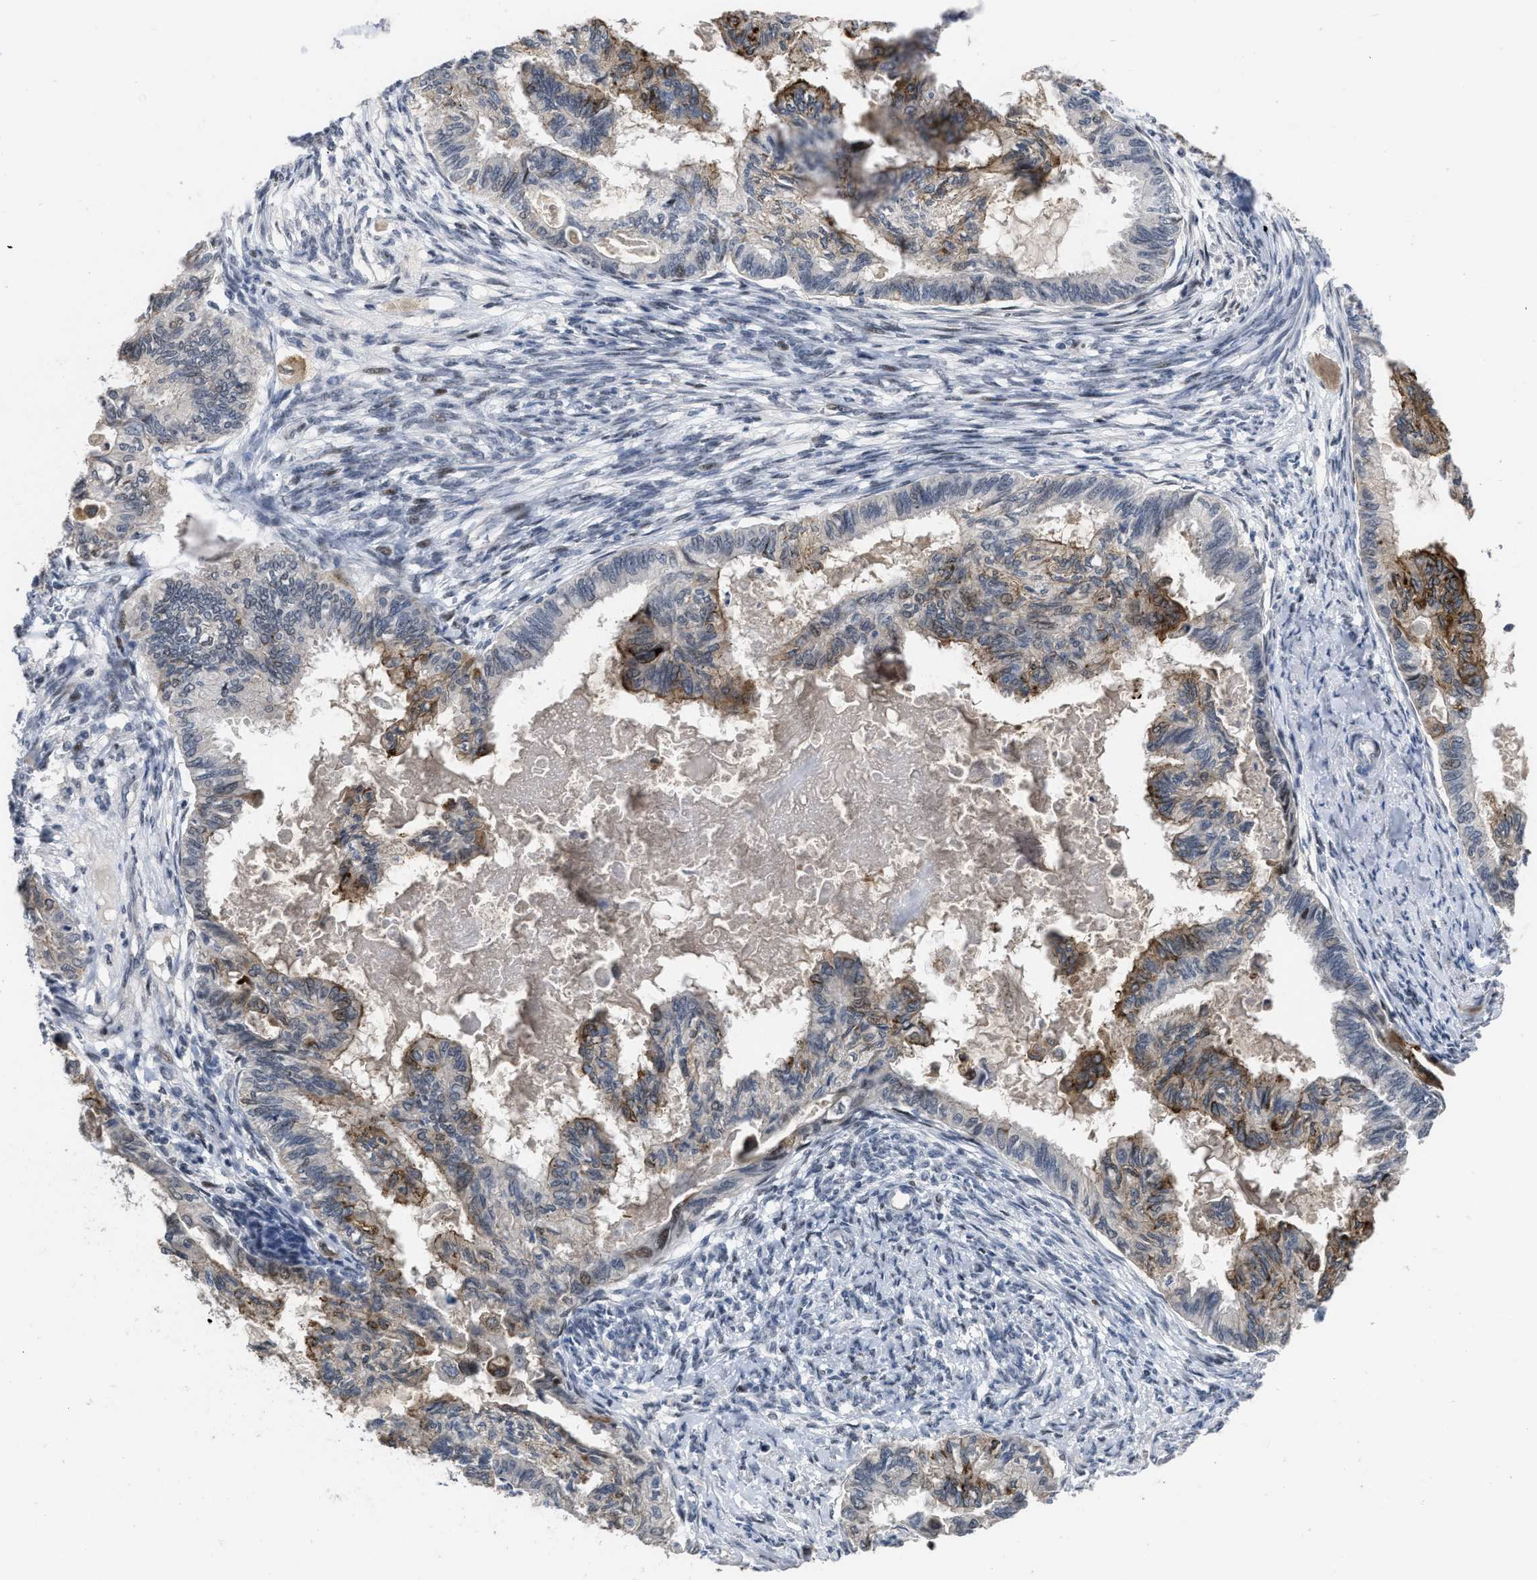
{"staining": {"intensity": "strong", "quantity": "25%-75%", "location": "cytoplasmic/membranous,nuclear"}, "tissue": "cervical cancer", "cell_type": "Tumor cells", "image_type": "cancer", "snomed": [{"axis": "morphology", "description": "Normal tissue, NOS"}, {"axis": "morphology", "description": "Adenocarcinoma, NOS"}, {"axis": "topography", "description": "Cervix"}, {"axis": "topography", "description": "Endometrium"}], "caption": "Cervical cancer (adenocarcinoma) was stained to show a protein in brown. There is high levels of strong cytoplasmic/membranous and nuclear expression in approximately 25%-75% of tumor cells.", "gene": "SETDB1", "patient": {"sex": "female", "age": 86}}